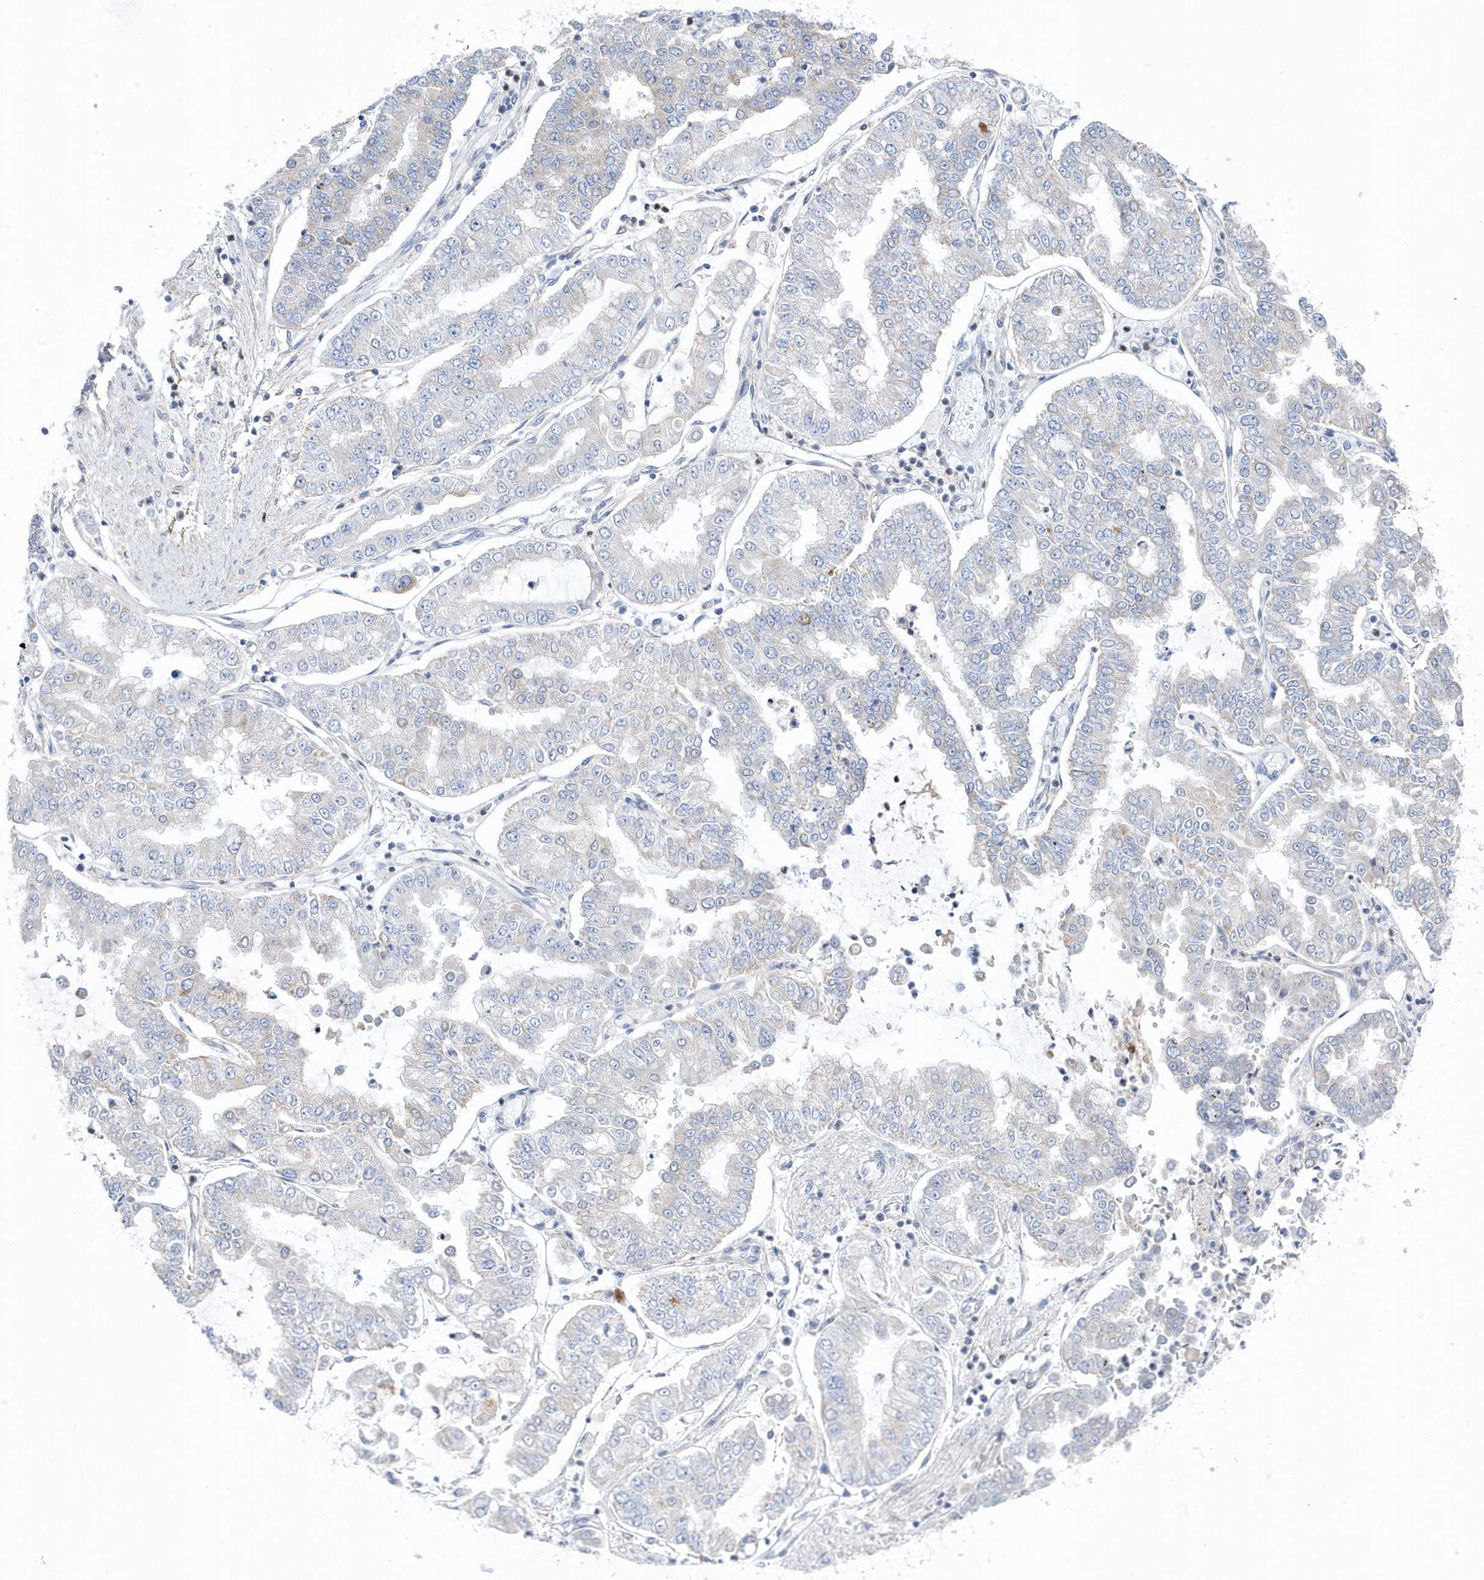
{"staining": {"intensity": "negative", "quantity": "none", "location": "none"}, "tissue": "stomach cancer", "cell_type": "Tumor cells", "image_type": "cancer", "snomed": [{"axis": "morphology", "description": "Adenocarcinoma, NOS"}, {"axis": "topography", "description": "Stomach"}], "caption": "The histopathology image demonstrates no staining of tumor cells in adenocarcinoma (stomach). (Brightfield microscopy of DAB immunohistochemistry at high magnification).", "gene": "ANAPC1", "patient": {"sex": "male", "age": 76}}